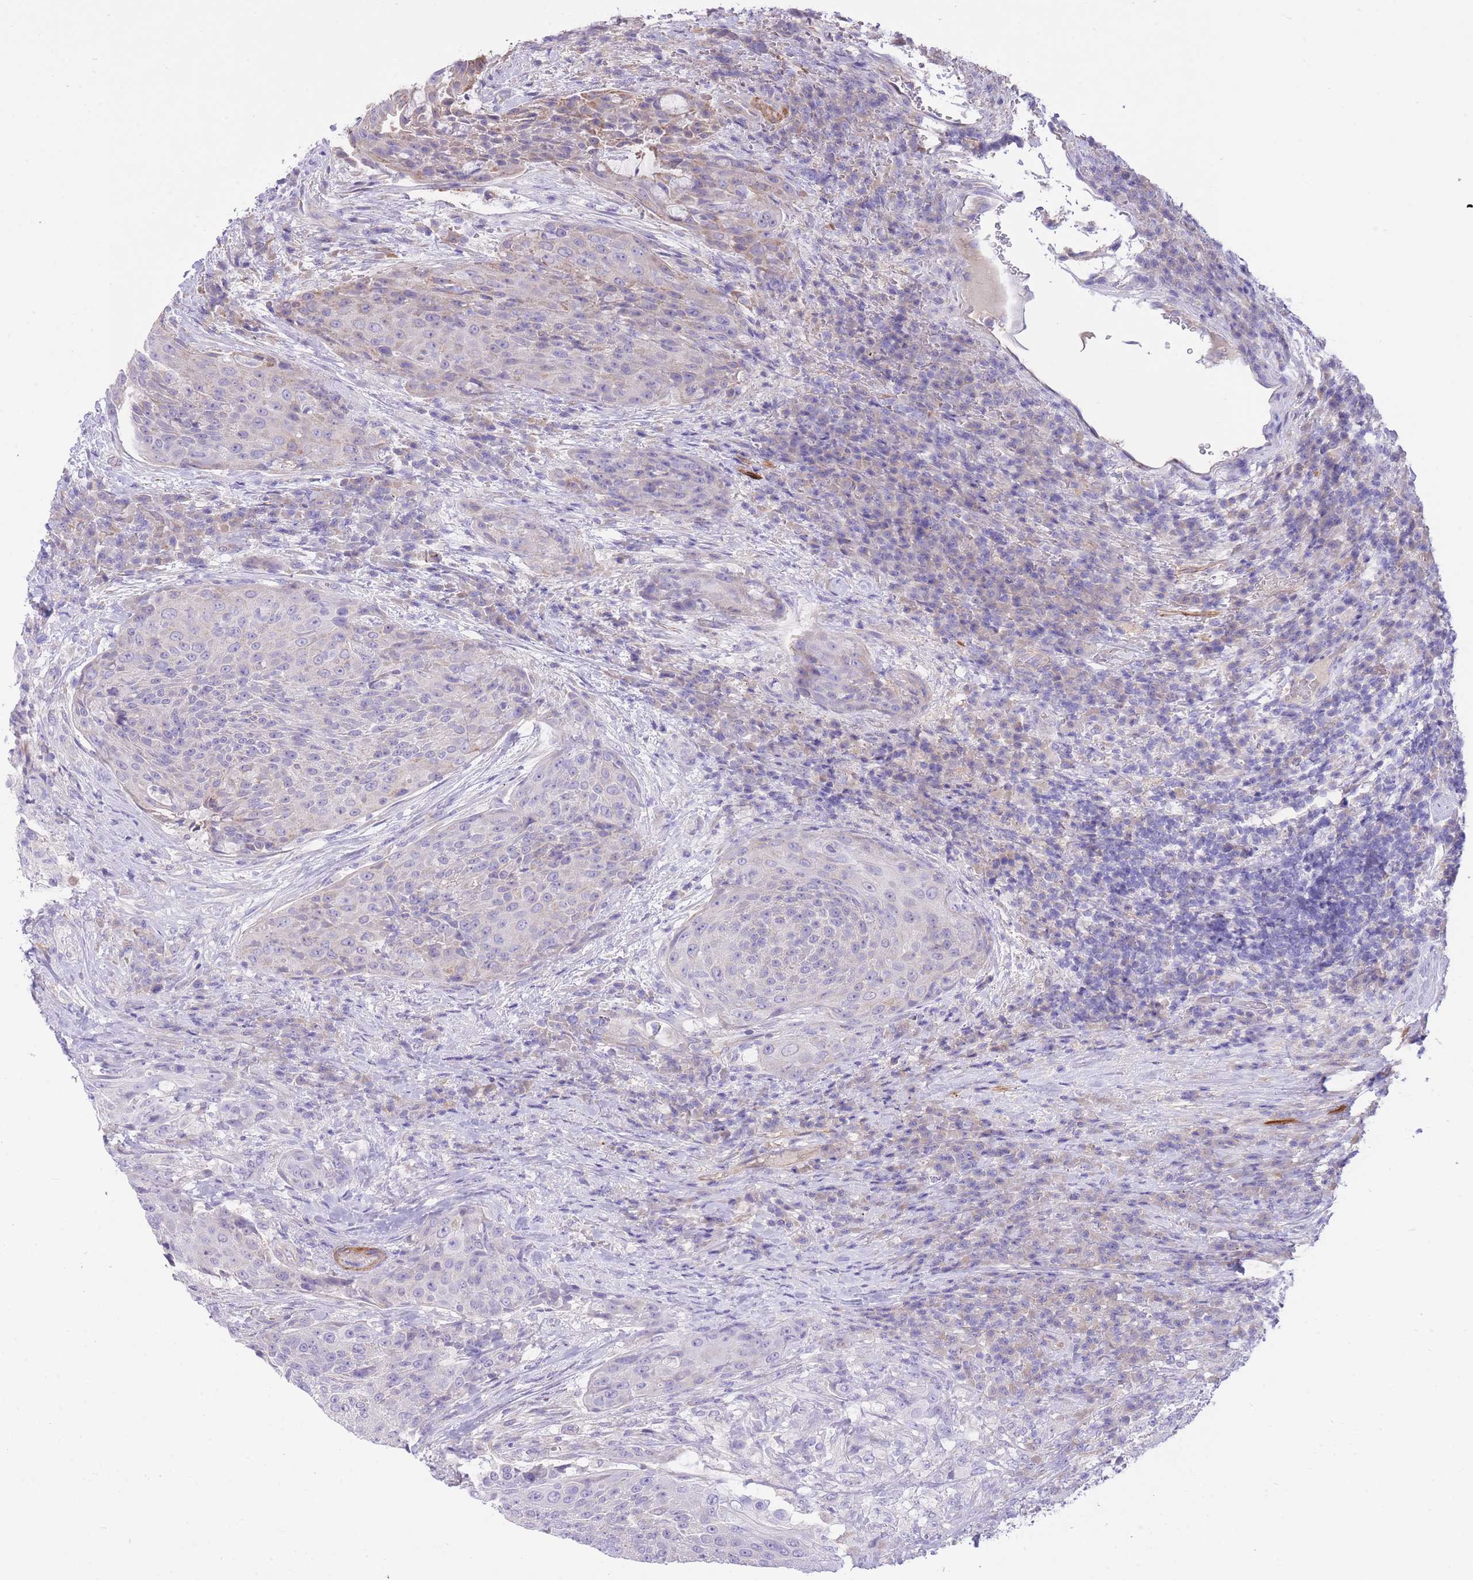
{"staining": {"intensity": "negative", "quantity": "none", "location": "none"}, "tissue": "urothelial cancer", "cell_type": "Tumor cells", "image_type": "cancer", "snomed": [{"axis": "morphology", "description": "Urothelial carcinoma, High grade"}, {"axis": "topography", "description": "Urinary bladder"}], "caption": "Immunohistochemistry (IHC) photomicrograph of urothelial cancer stained for a protein (brown), which displays no positivity in tumor cells.", "gene": "PGM1", "patient": {"sex": "female", "age": 63}}